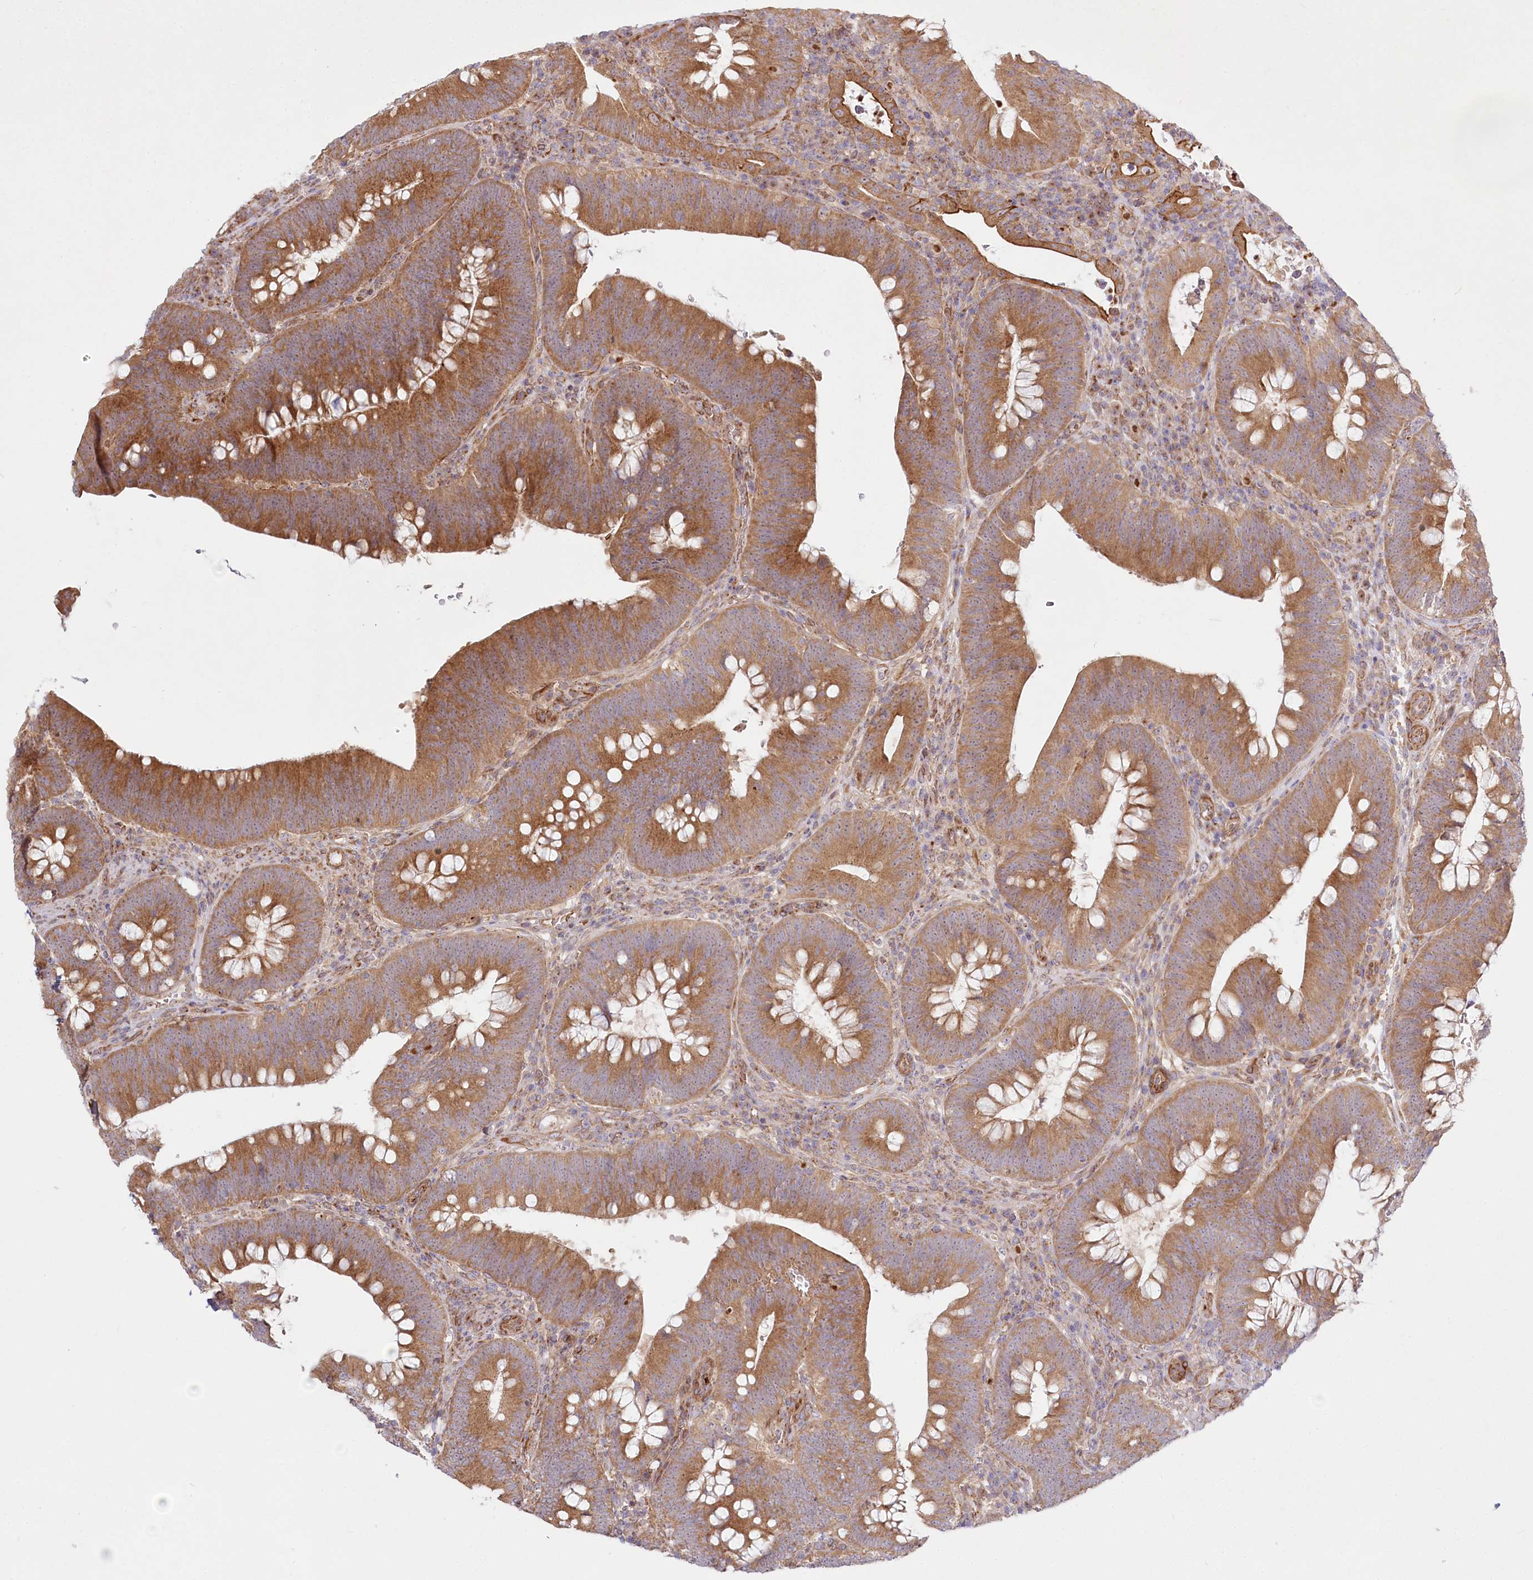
{"staining": {"intensity": "moderate", "quantity": ">75%", "location": "cytoplasmic/membranous"}, "tissue": "colorectal cancer", "cell_type": "Tumor cells", "image_type": "cancer", "snomed": [{"axis": "morphology", "description": "Normal tissue, NOS"}, {"axis": "topography", "description": "Colon"}], "caption": "The photomicrograph shows a brown stain indicating the presence of a protein in the cytoplasmic/membranous of tumor cells in colorectal cancer. (DAB (3,3'-diaminobenzidine) IHC, brown staining for protein, blue staining for nuclei).", "gene": "COMMD3", "patient": {"sex": "female", "age": 82}}